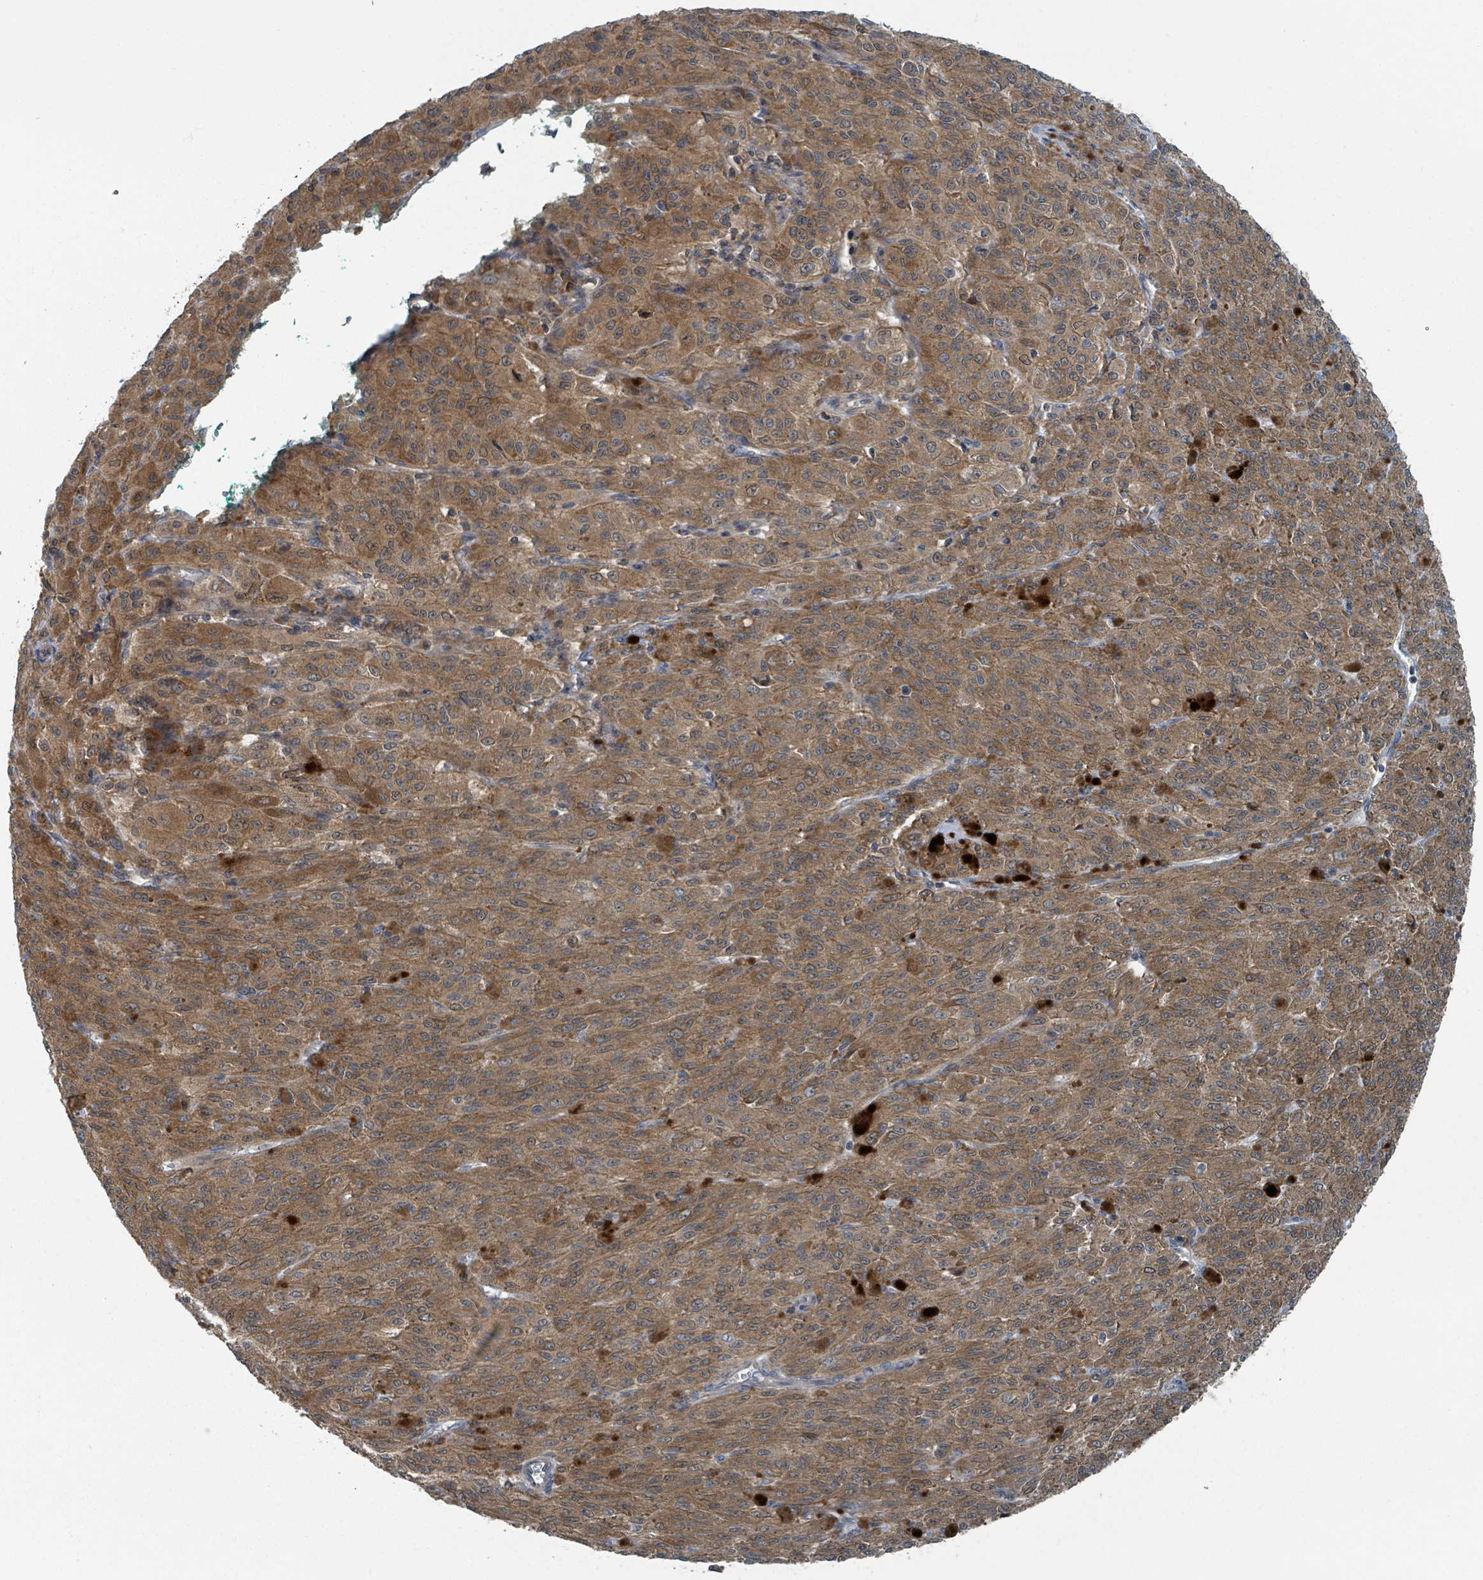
{"staining": {"intensity": "moderate", "quantity": ">75%", "location": "cytoplasmic/membranous,nuclear"}, "tissue": "melanoma", "cell_type": "Tumor cells", "image_type": "cancer", "snomed": [{"axis": "morphology", "description": "Malignant melanoma, NOS"}, {"axis": "topography", "description": "Skin"}], "caption": "Protein expression by immunohistochemistry (IHC) reveals moderate cytoplasmic/membranous and nuclear positivity in approximately >75% of tumor cells in melanoma.", "gene": "GOLGA7", "patient": {"sex": "female", "age": 52}}